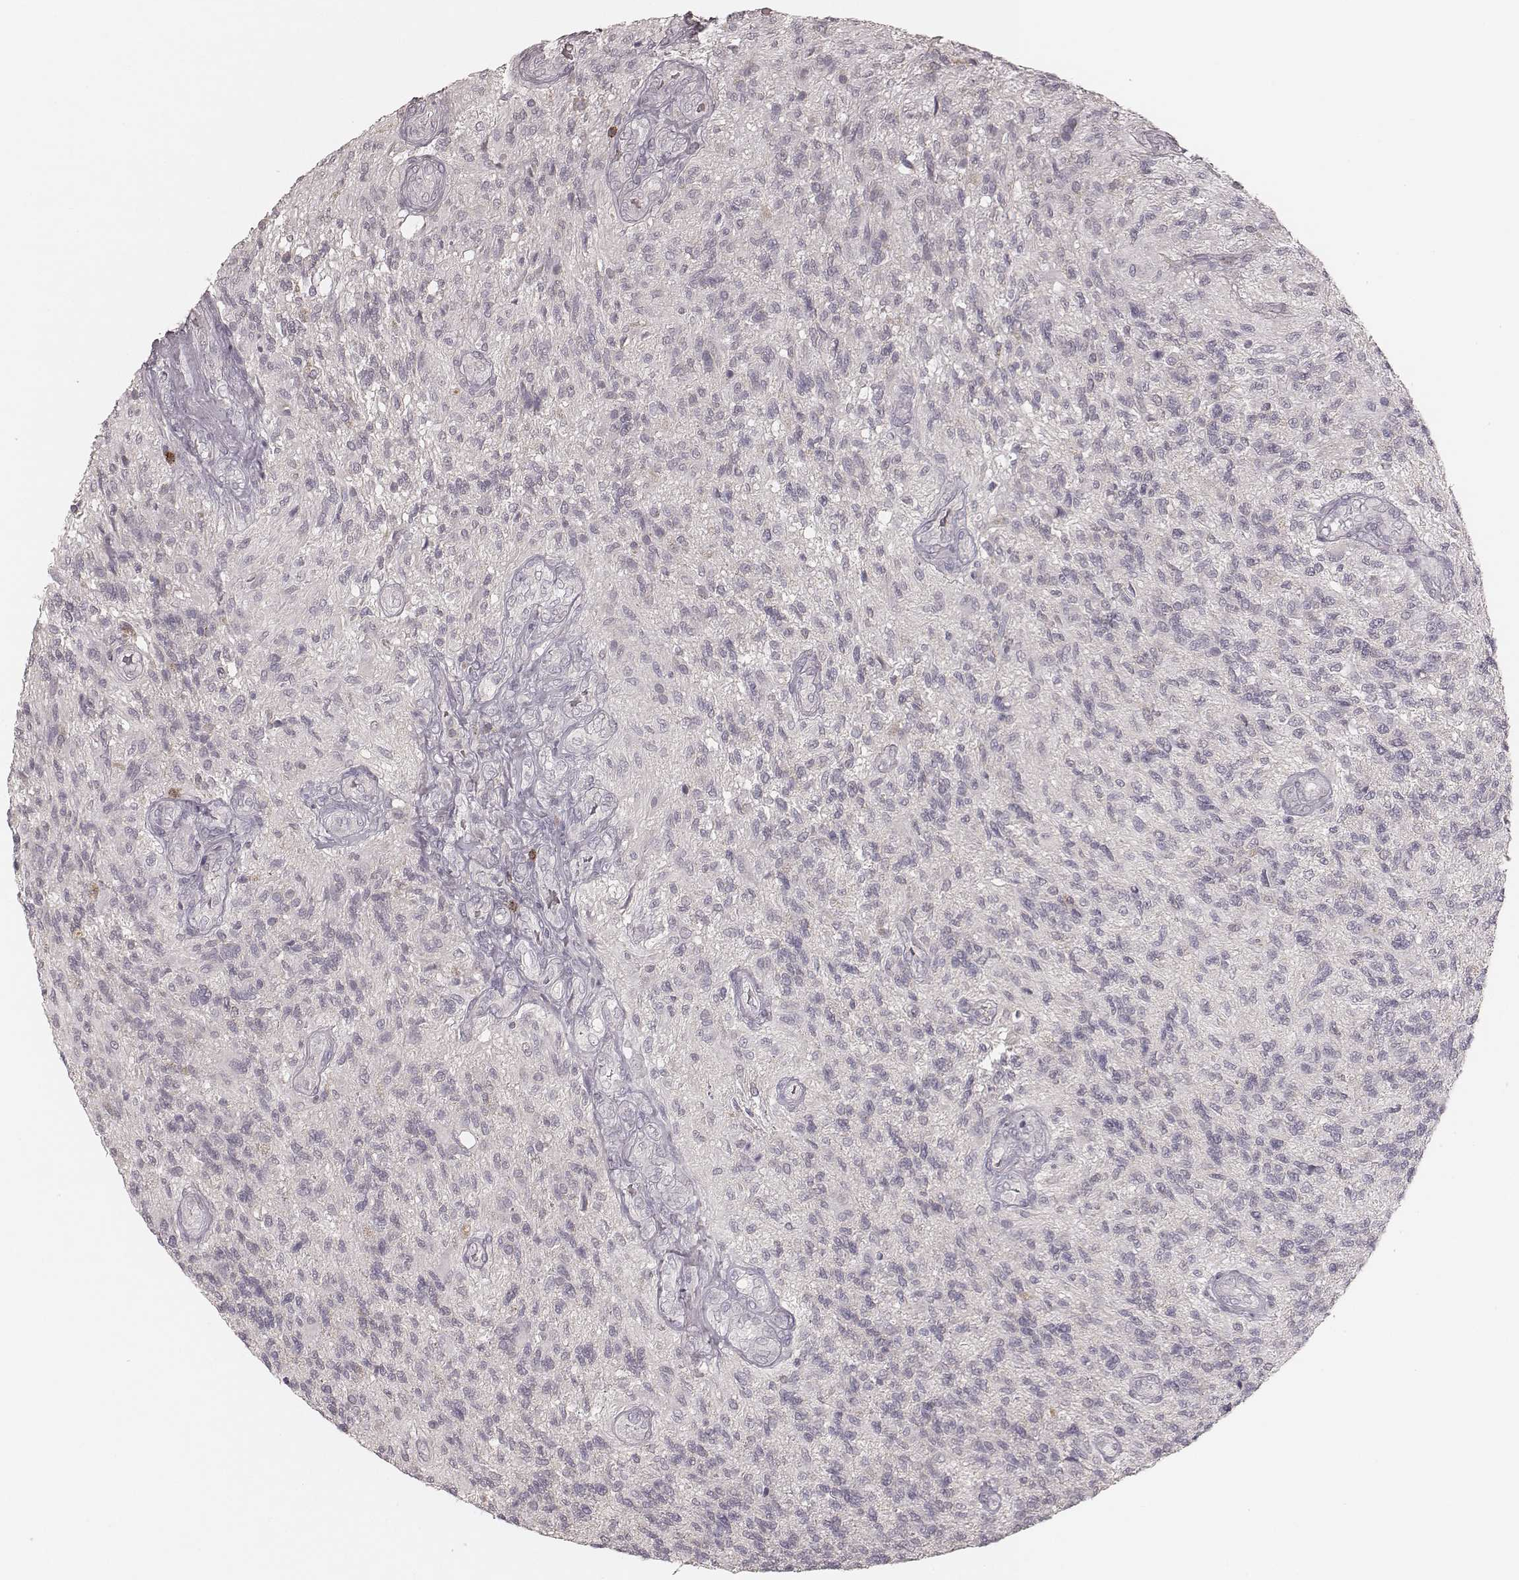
{"staining": {"intensity": "negative", "quantity": "none", "location": "none"}, "tissue": "glioma", "cell_type": "Tumor cells", "image_type": "cancer", "snomed": [{"axis": "morphology", "description": "Glioma, malignant, High grade"}, {"axis": "topography", "description": "Brain"}], "caption": "Malignant high-grade glioma stained for a protein using IHC demonstrates no positivity tumor cells.", "gene": "CD8A", "patient": {"sex": "male", "age": 56}}